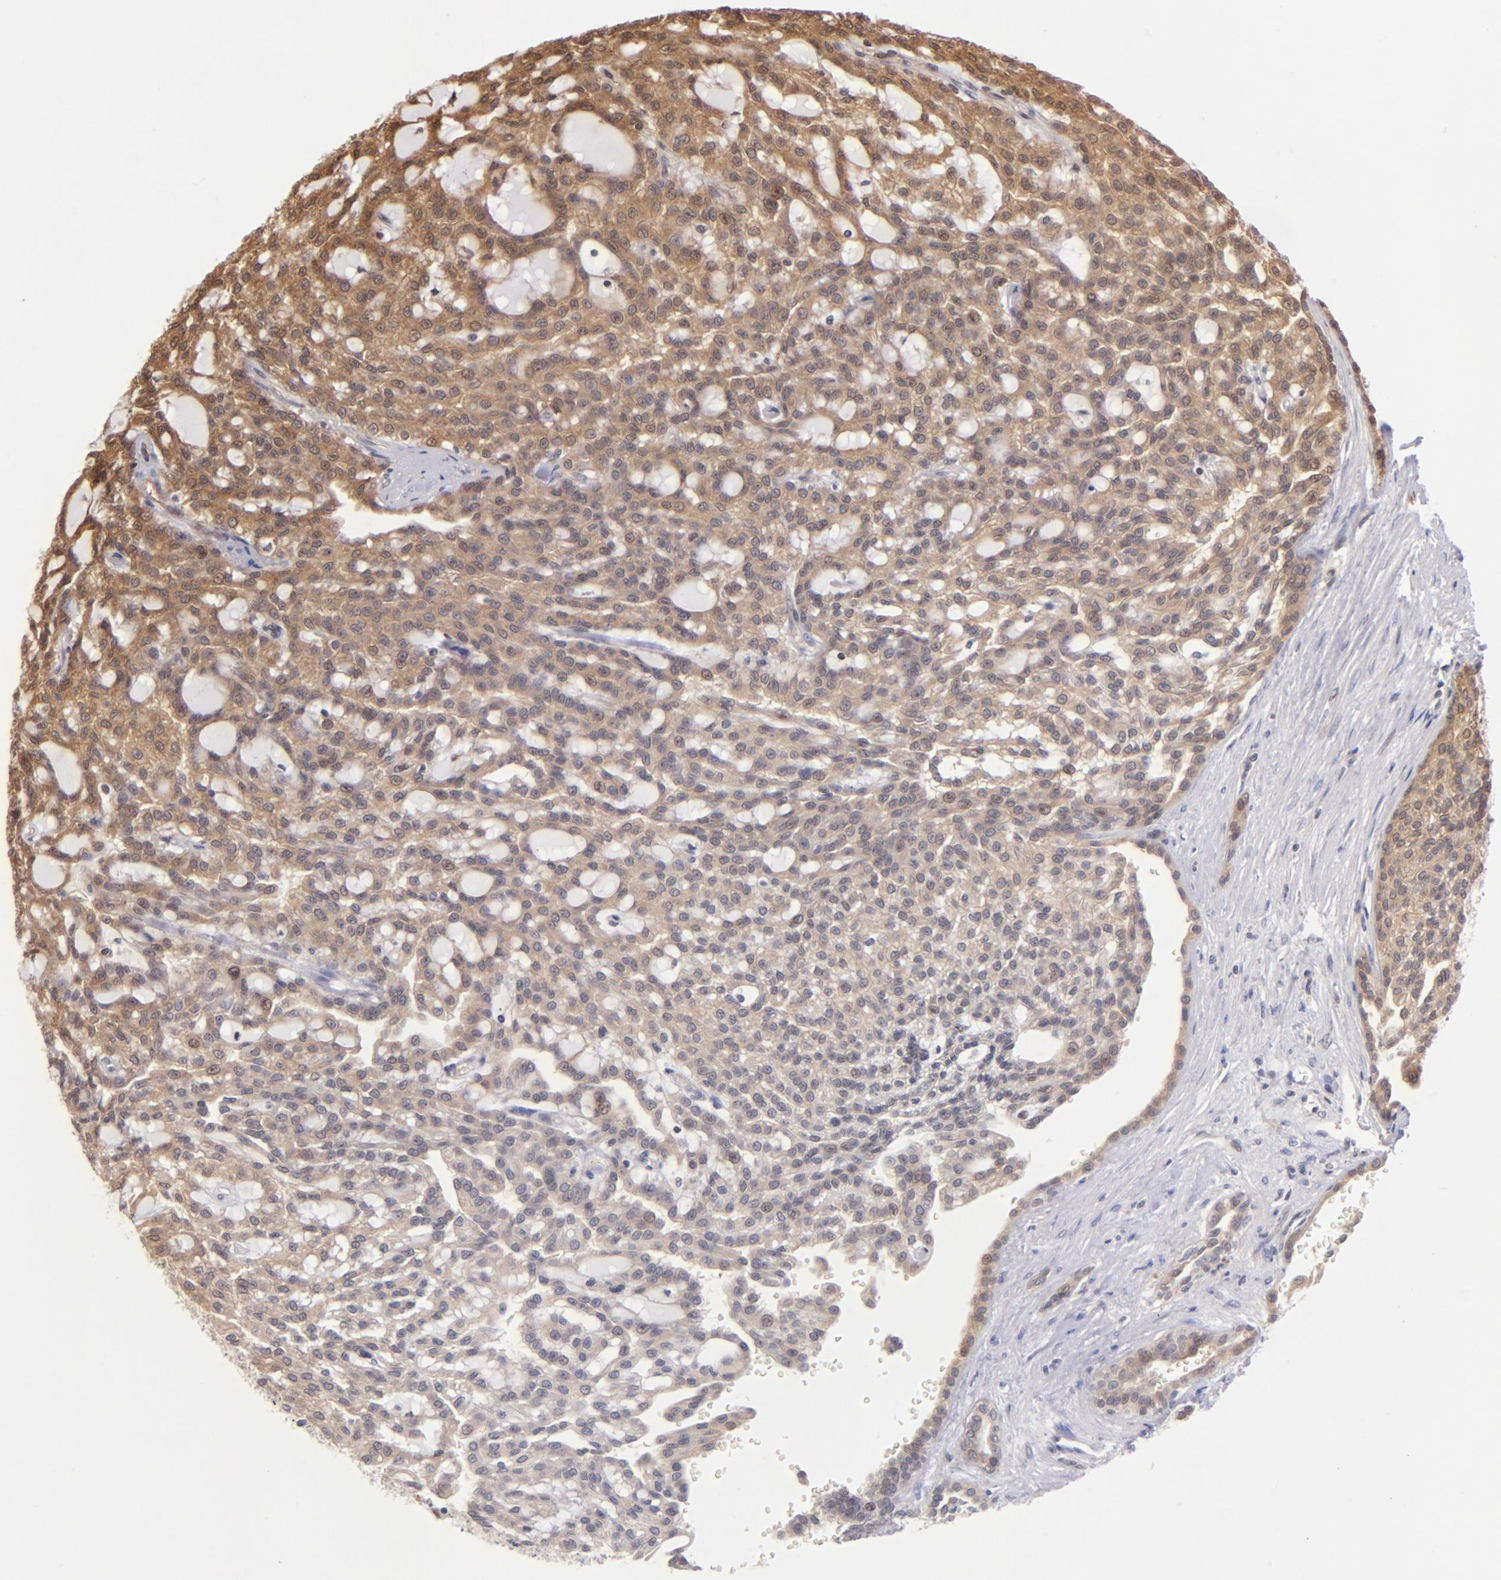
{"staining": {"intensity": "weak", "quantity": ">75%", "location": "cytoplasmic/membranous,nuclear"}, "tissue": "renal cancer", "cell_type": "Tumor cells", "image_type": "cancer", "snomed": [{"axis": "morphology", "description": "Adenocarcinoma, NOS"}, {"axis": "topography", "description": "Kidney"}], "caption": "Immunohistochemistry (IHC) photomicrograph of human renal cancer stained for a protein (brown), which demonstrates low levels of weak cytoplasmic/membranous and nuclear positivity in about >75% of tumor cells.", "gene": "YWHAB", "patient": {"sex": "male", "age": 63}}